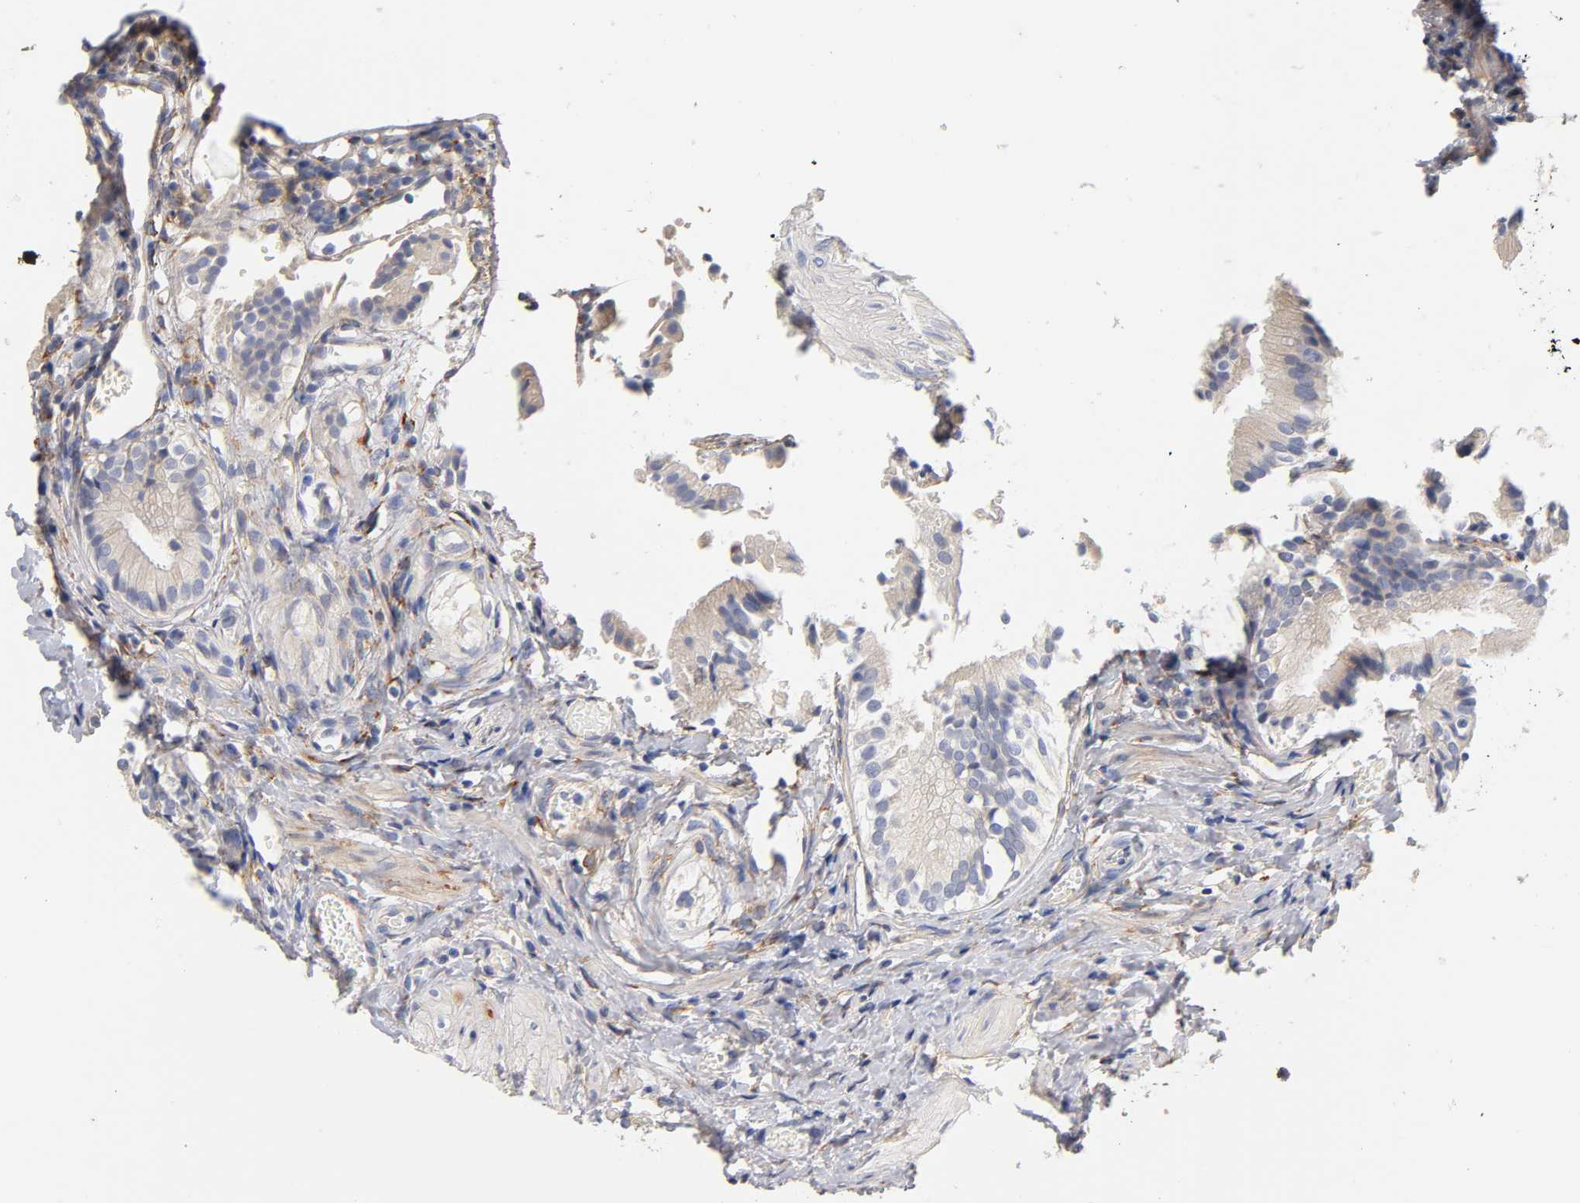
{"staining": {"intensity": "negative", "quantity": "none", "location": "none"}, "tissue": "gallbladder", "cell_type": "Glandular cells", "image_type": "normal", "snomed": [{"axis": "morphology", "description": "Normal tissue, NOS"}, {"axis": "topography", "description": "Gallbladder"}], "caption": "A histopathology image of human gallbladder is negative for staining in glandular cells. (DAB (3,3'-diaminobenzidine) immunohistochemistry (IHC), high magnification).", "gene": "LAMB1", "patient": {"sex": "male", "age": 65}}